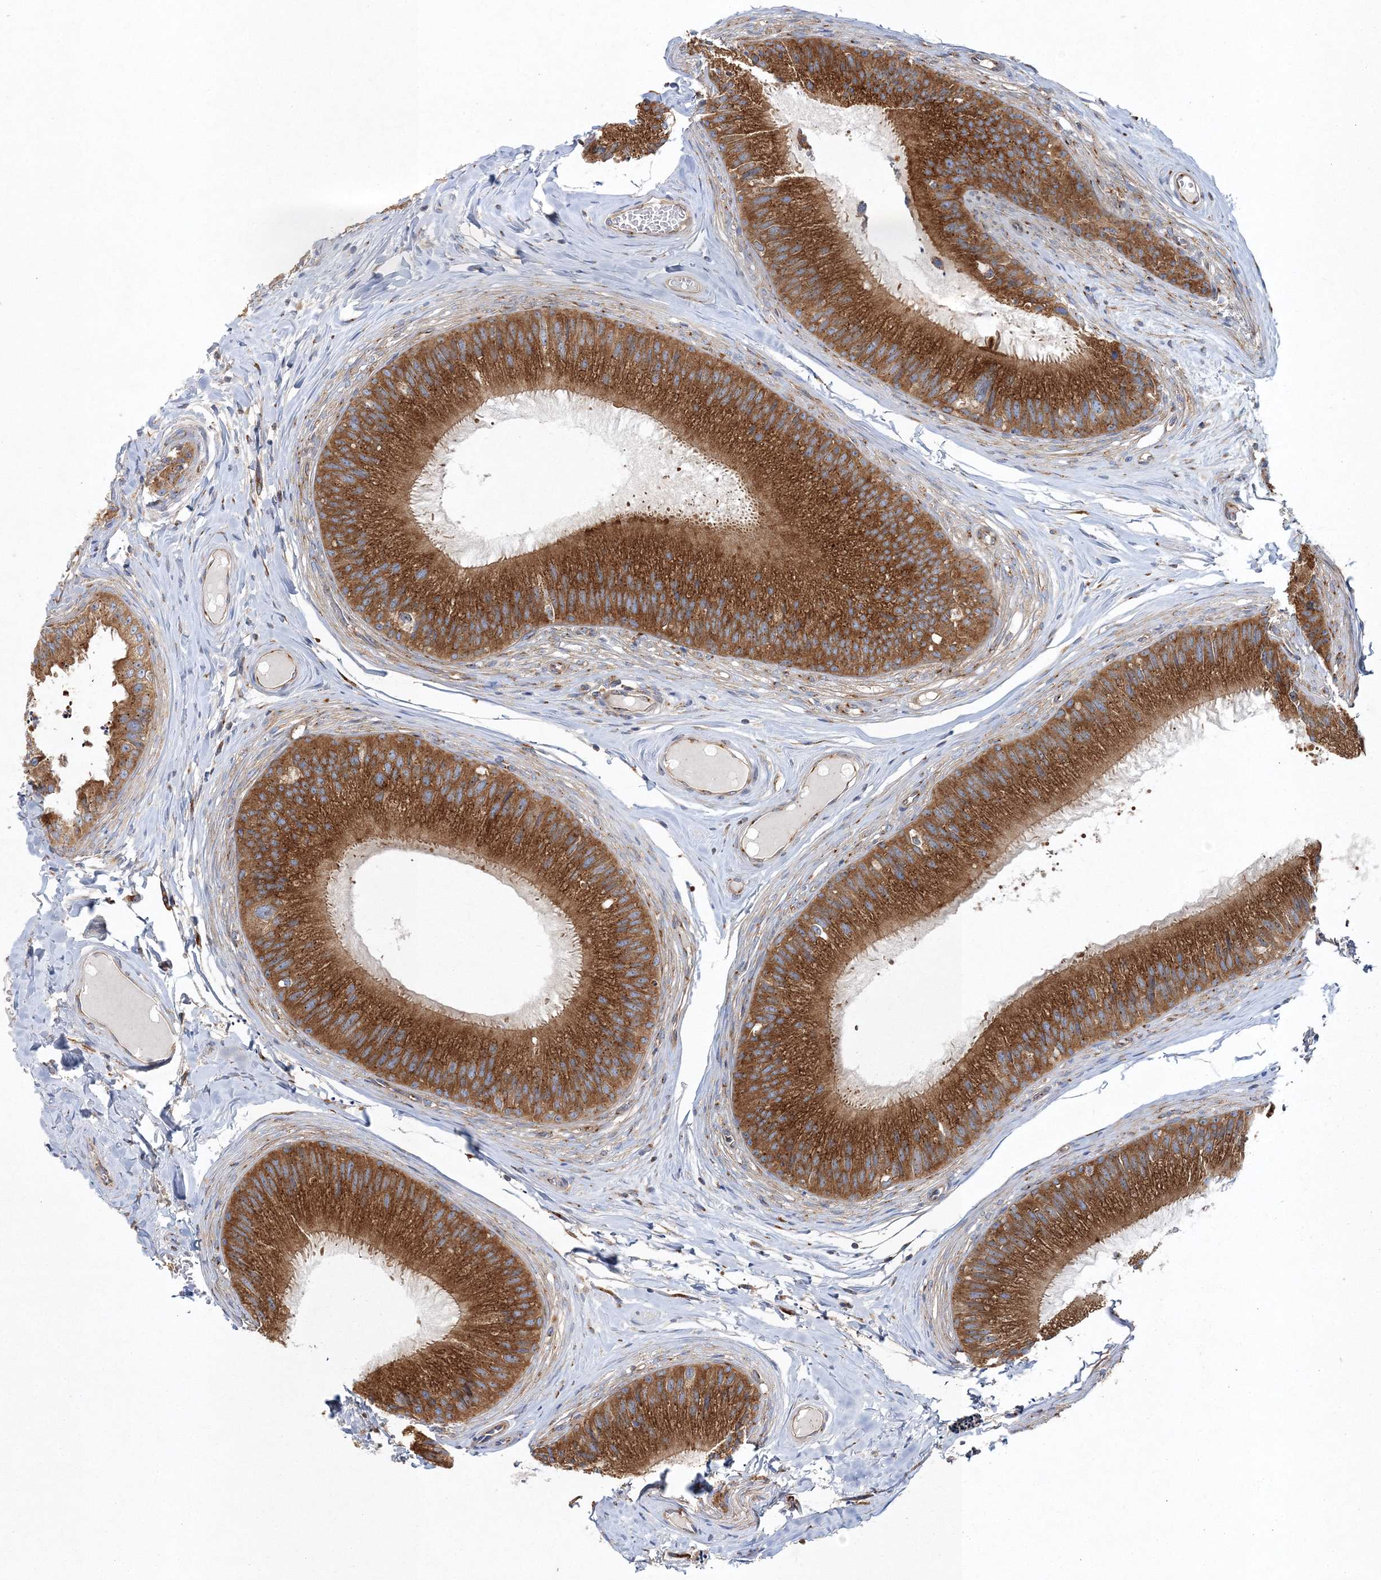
{"staining": {"intensity": "strong", "quantity": ">75%", "location": "cytoplasmic/membranous"}, "tissue": "epididymis", "cell_type": "Glandular cells", "image_type": "normal", "snomed": [{"axis": "morphology", "description": "Normal tissue, NOS"}, {"axis": "topography", "description": "Epididymis"}], "caption": "Immunohistochemistry (IHC) of benign epididymis exhibits high levels of strong cytoplasmic/membranous staining in about >75% of glandular cells. (IHC, brightfield microscopy, high magnification).", "gene": "SEC23IP", "patient": {"sex": "male", "age": 31}}